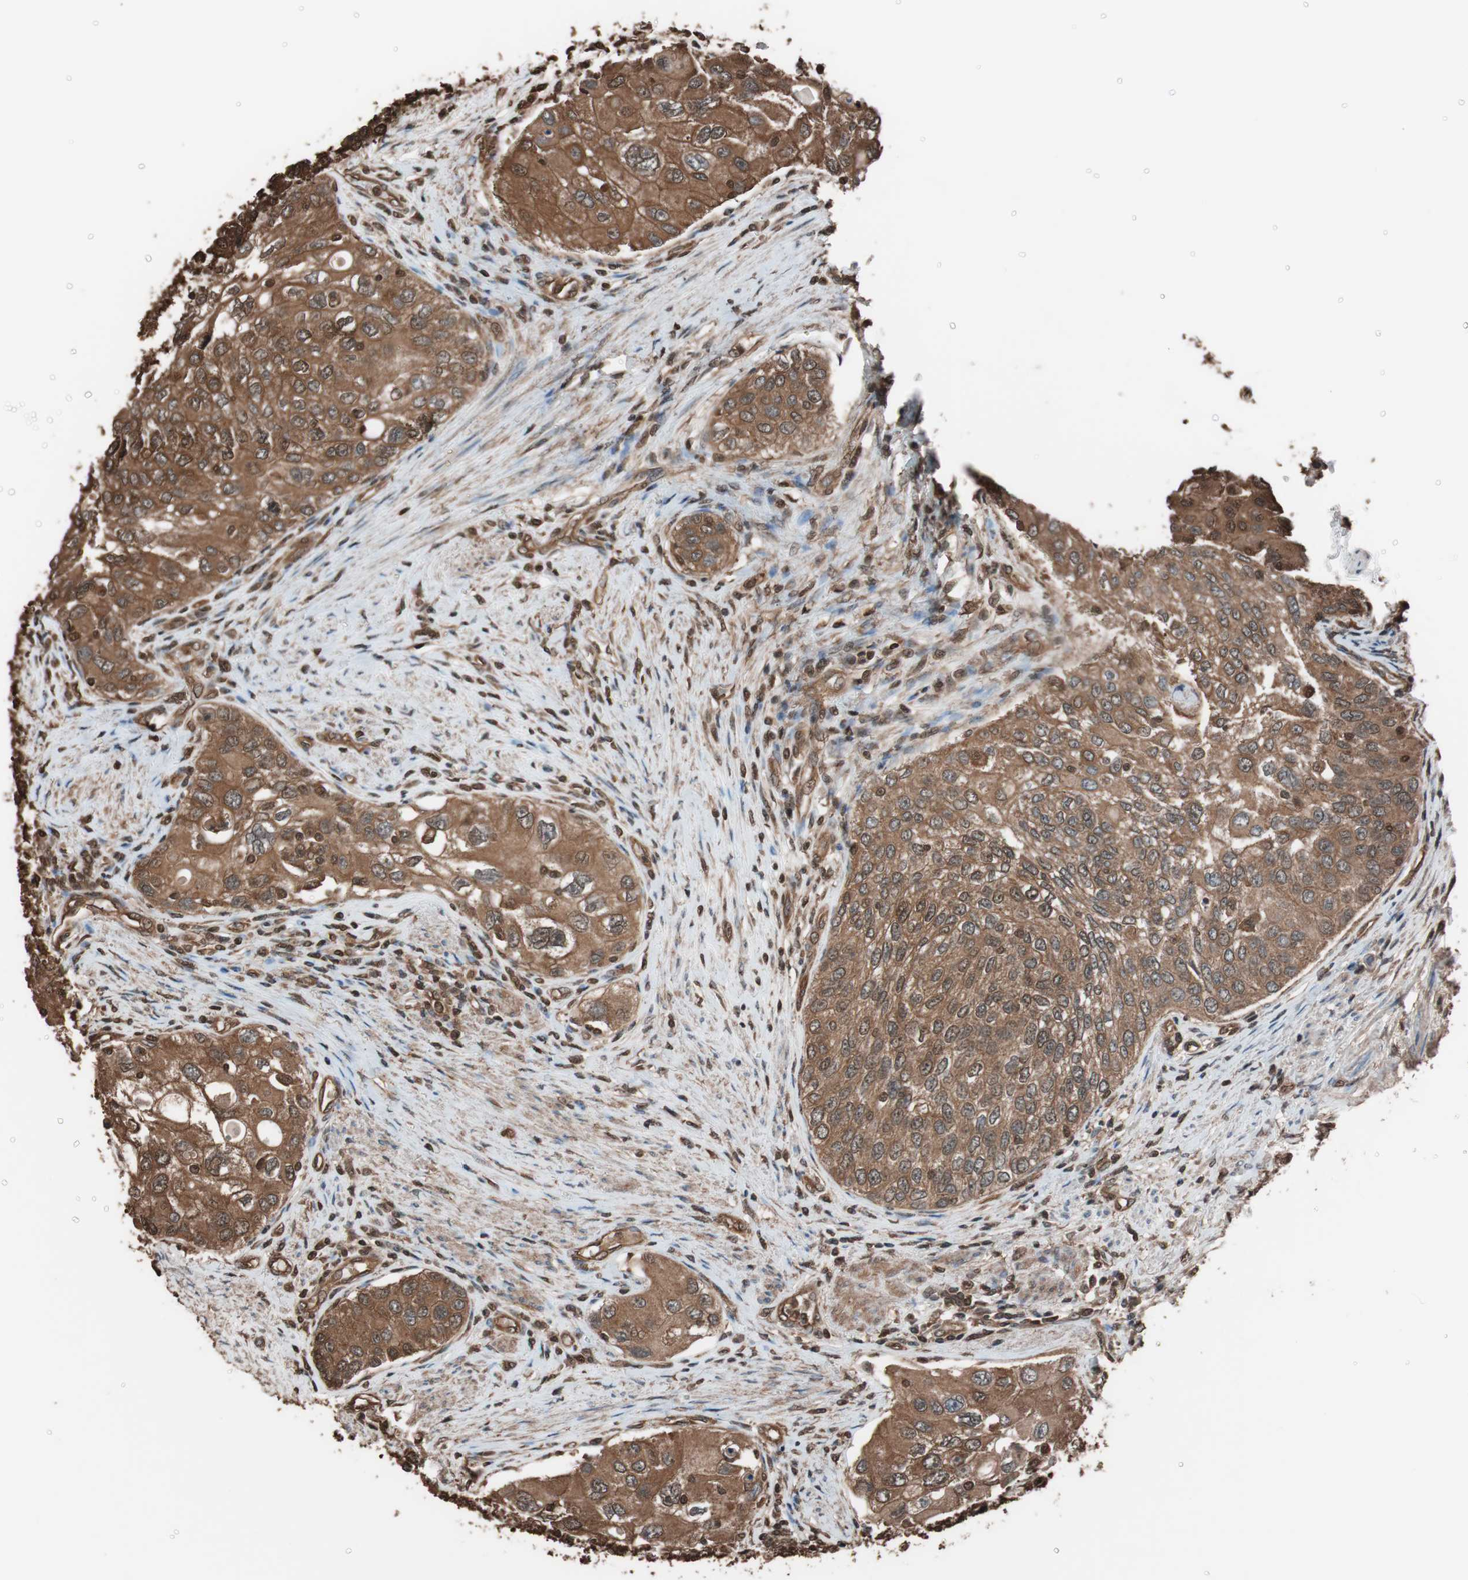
{"staining": {"intensity": "strong", "quantity": ">75%", "location": "cytoplasmic/membranous"}, "tissue": "urothelial cancer", "cell_type": "Tumor cells", "image_type": "cancer", "snomed": [{"axis": "morphology", "description": "Urothelial carcinoma, High grade"}, {"axis": "topography", "description": "Urinary bladder"}], "caption": "A high-resolution image shows immunohistochemistry (IHC) staining of urothelial cancer, which shows strong cytoplasmic/membranous expression in about >75% of tumor cells.", "gene": "CALM2", "patient": {"sex": "female", "age": 56}}